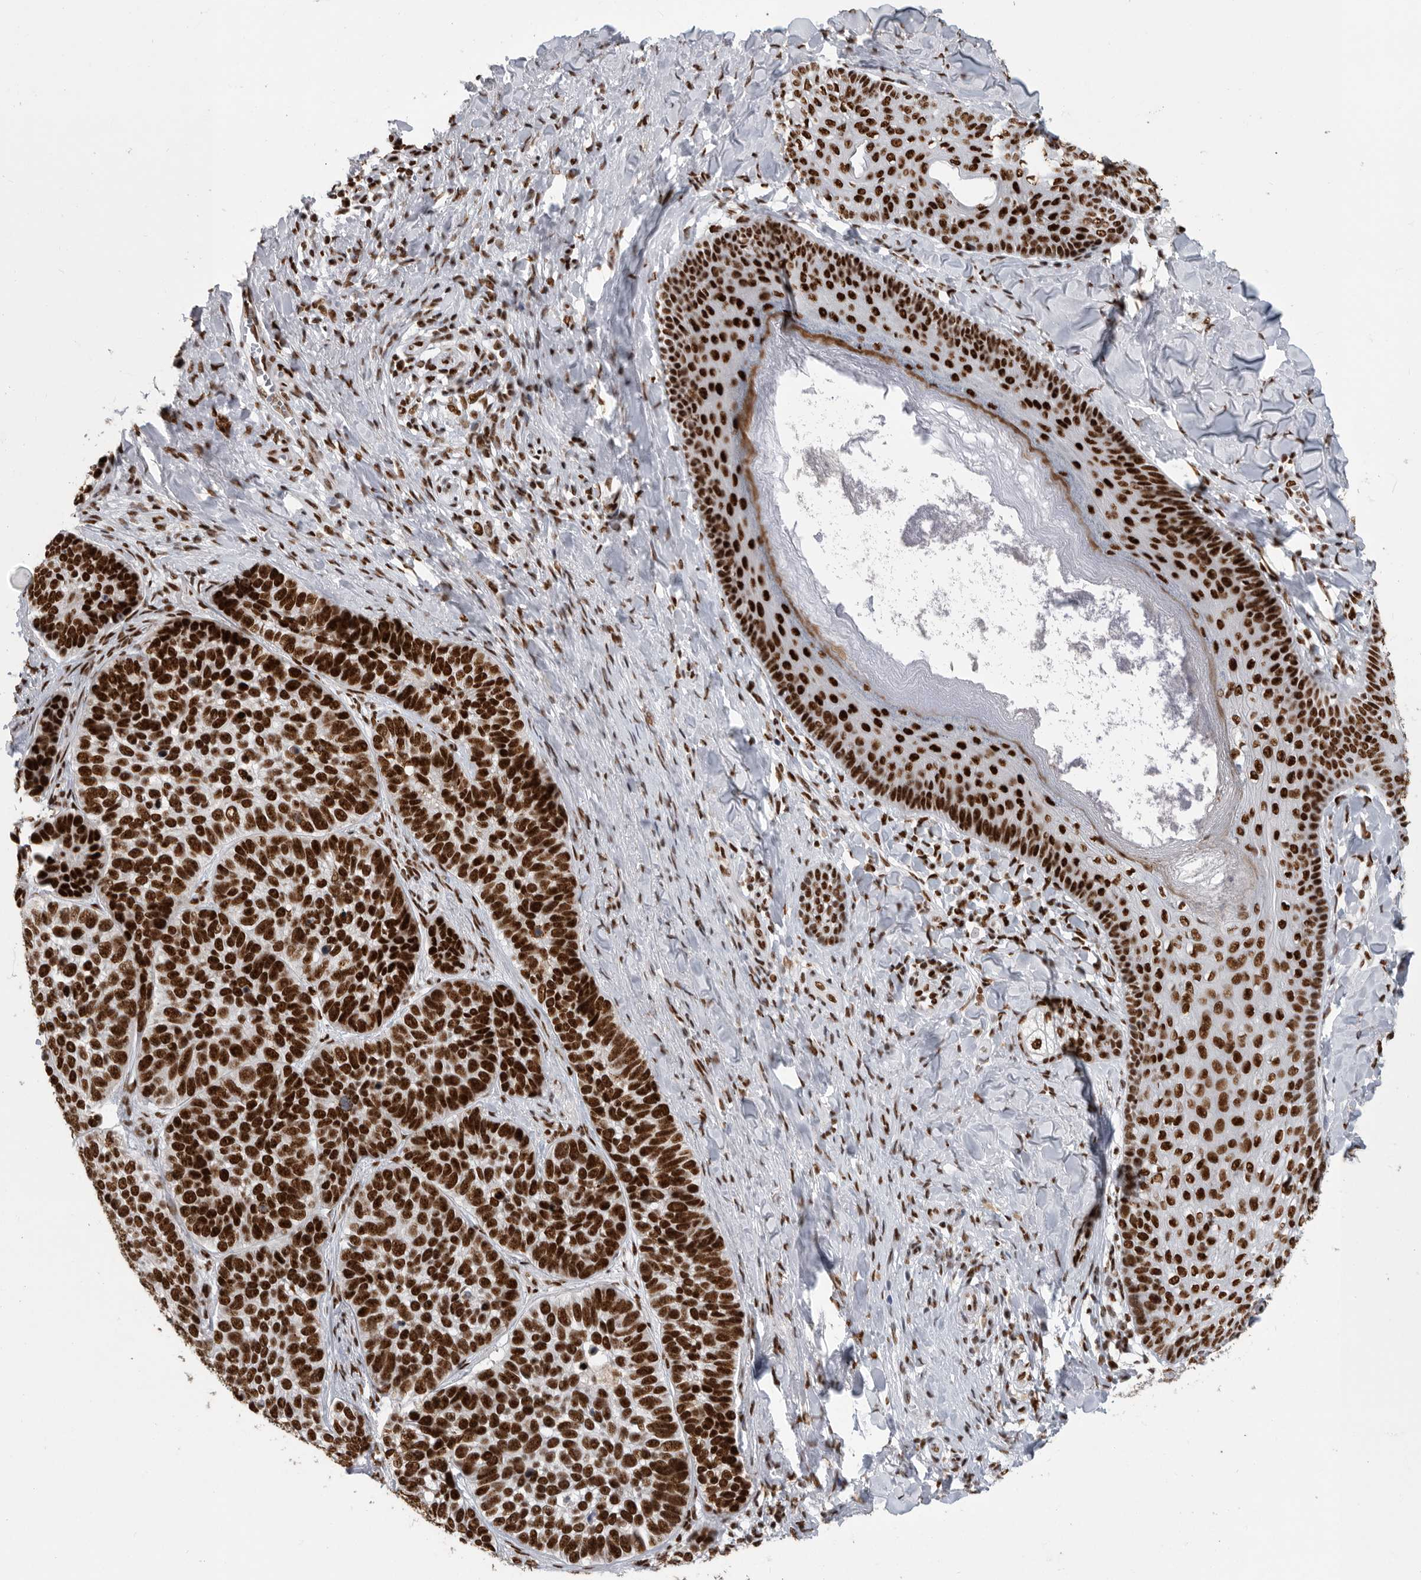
{"staining": {"intensity": "strong", "quantity": ">75%", "location": "nuclear"}, "tissue": "skin cancer", "cell_type": "Tumor cells", "image_type": "cancer", "snomed": [{"axis": "morphology", "description": "Basal cell carcinoma"}, {"axis": "topography", "description": "Skin"}], "caption": "IHC (DAB) staining of human skin cancer exhibits strong nuclear protein positivity in approximately >75% of tumor cells.", "gene": "BCLAF1", "patient": {"sex": "male", "age": 62}}